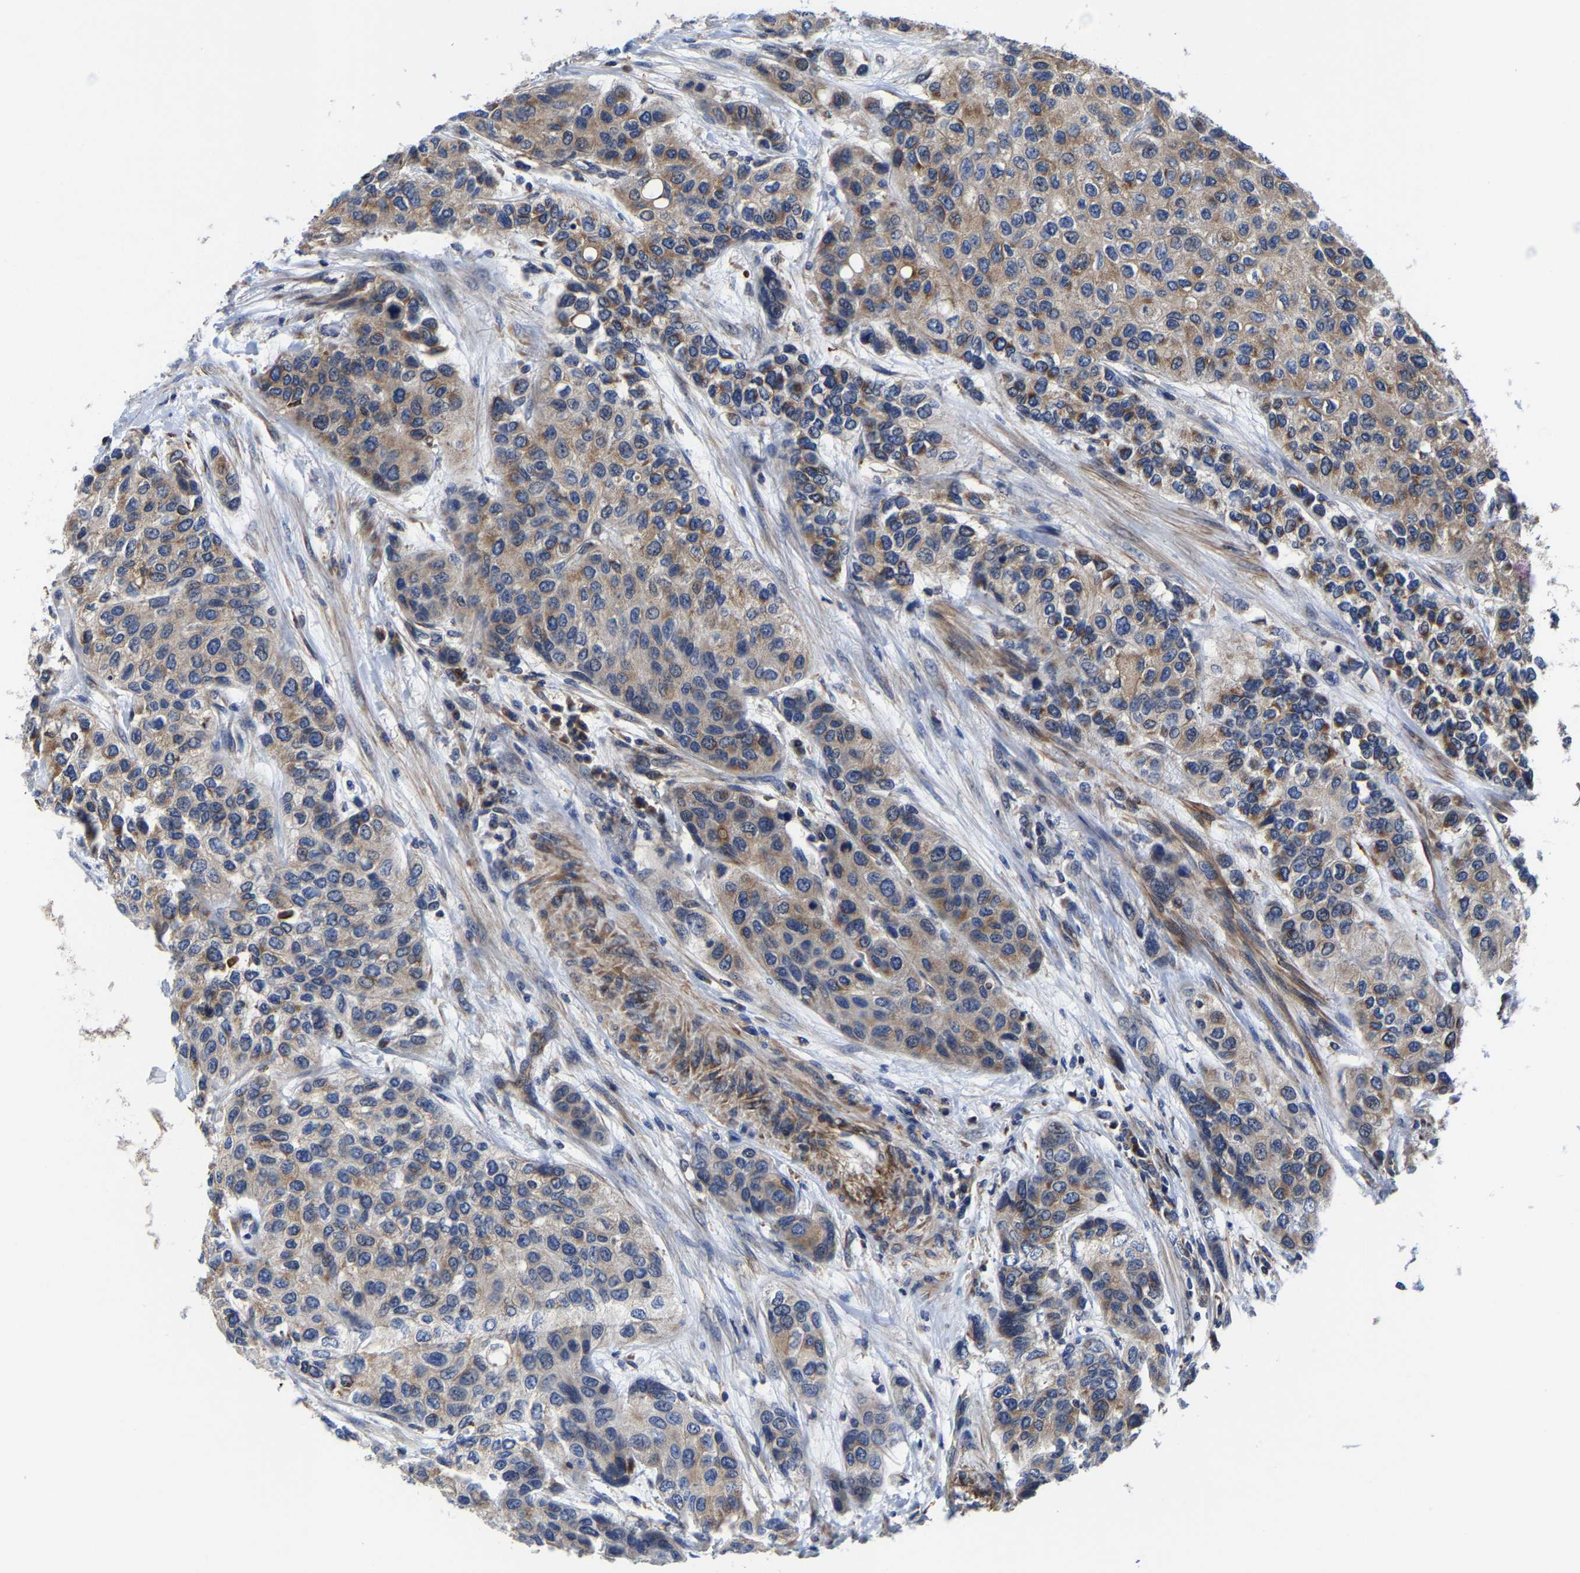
{"staining": {"intensity": "moderate", "quantity": ">75%", "location": "cytoplasmic/membranous"}, "tissue": "urothelial cancer", "cell_type": "Tumor cells", "image_type": "cancer", "snomed": [{"axis": "morphology", "description": "Urothelial carcinoma, High grade"}, {"axis": "topography", "description": "Urinary bladder"}], "caption": "The micrograph exhibits immunohistochemical staining of high-grade urothelial carcinoma. There is moderate cytoplasmic/membranous staining is identified in approximately >75% of tumor cells.", "gene": "PFKFB3", "patient": {"sex": "female", "age": 56}}